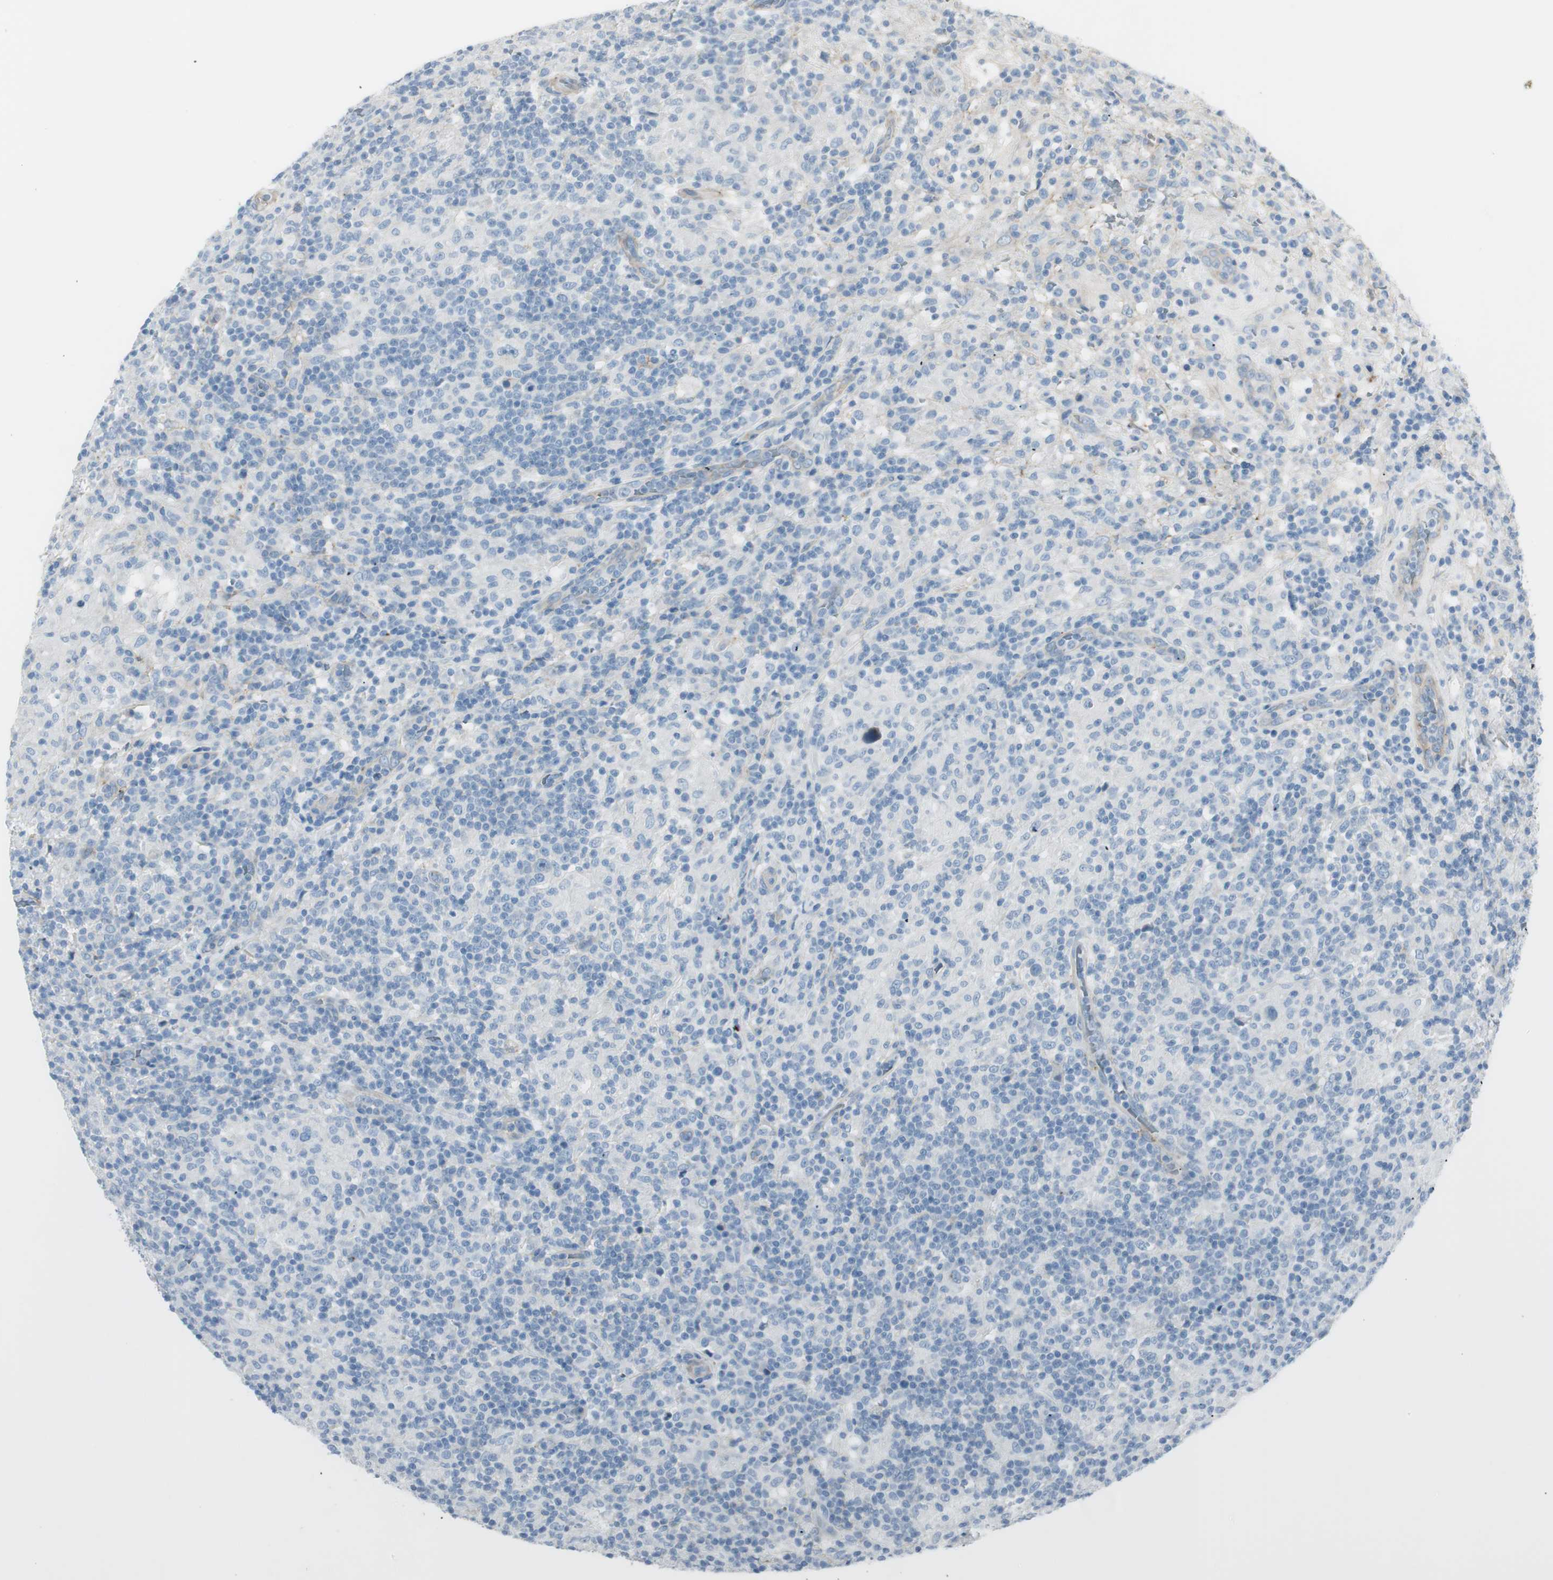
{"staining": {"intensity": "negative", "quantity": "none", "location": "none"}, "tissue": "lymphoma", "cell_type": "Tumor cells", "image_type": "cancer", "snomed": [{"axis": "morphology", "description": "Hodgkin's disease, NOS"}, {"axis": "topography", "description": "Lymph node"}], "caption": "DAB (3,3'-diaminobenzidine) immunohistochemical staining of Hodgkin's disease shows no significant expression in tumor cells.", "gene": "CACNA2D1", "patient": {"sex": "male", "age": 70}}